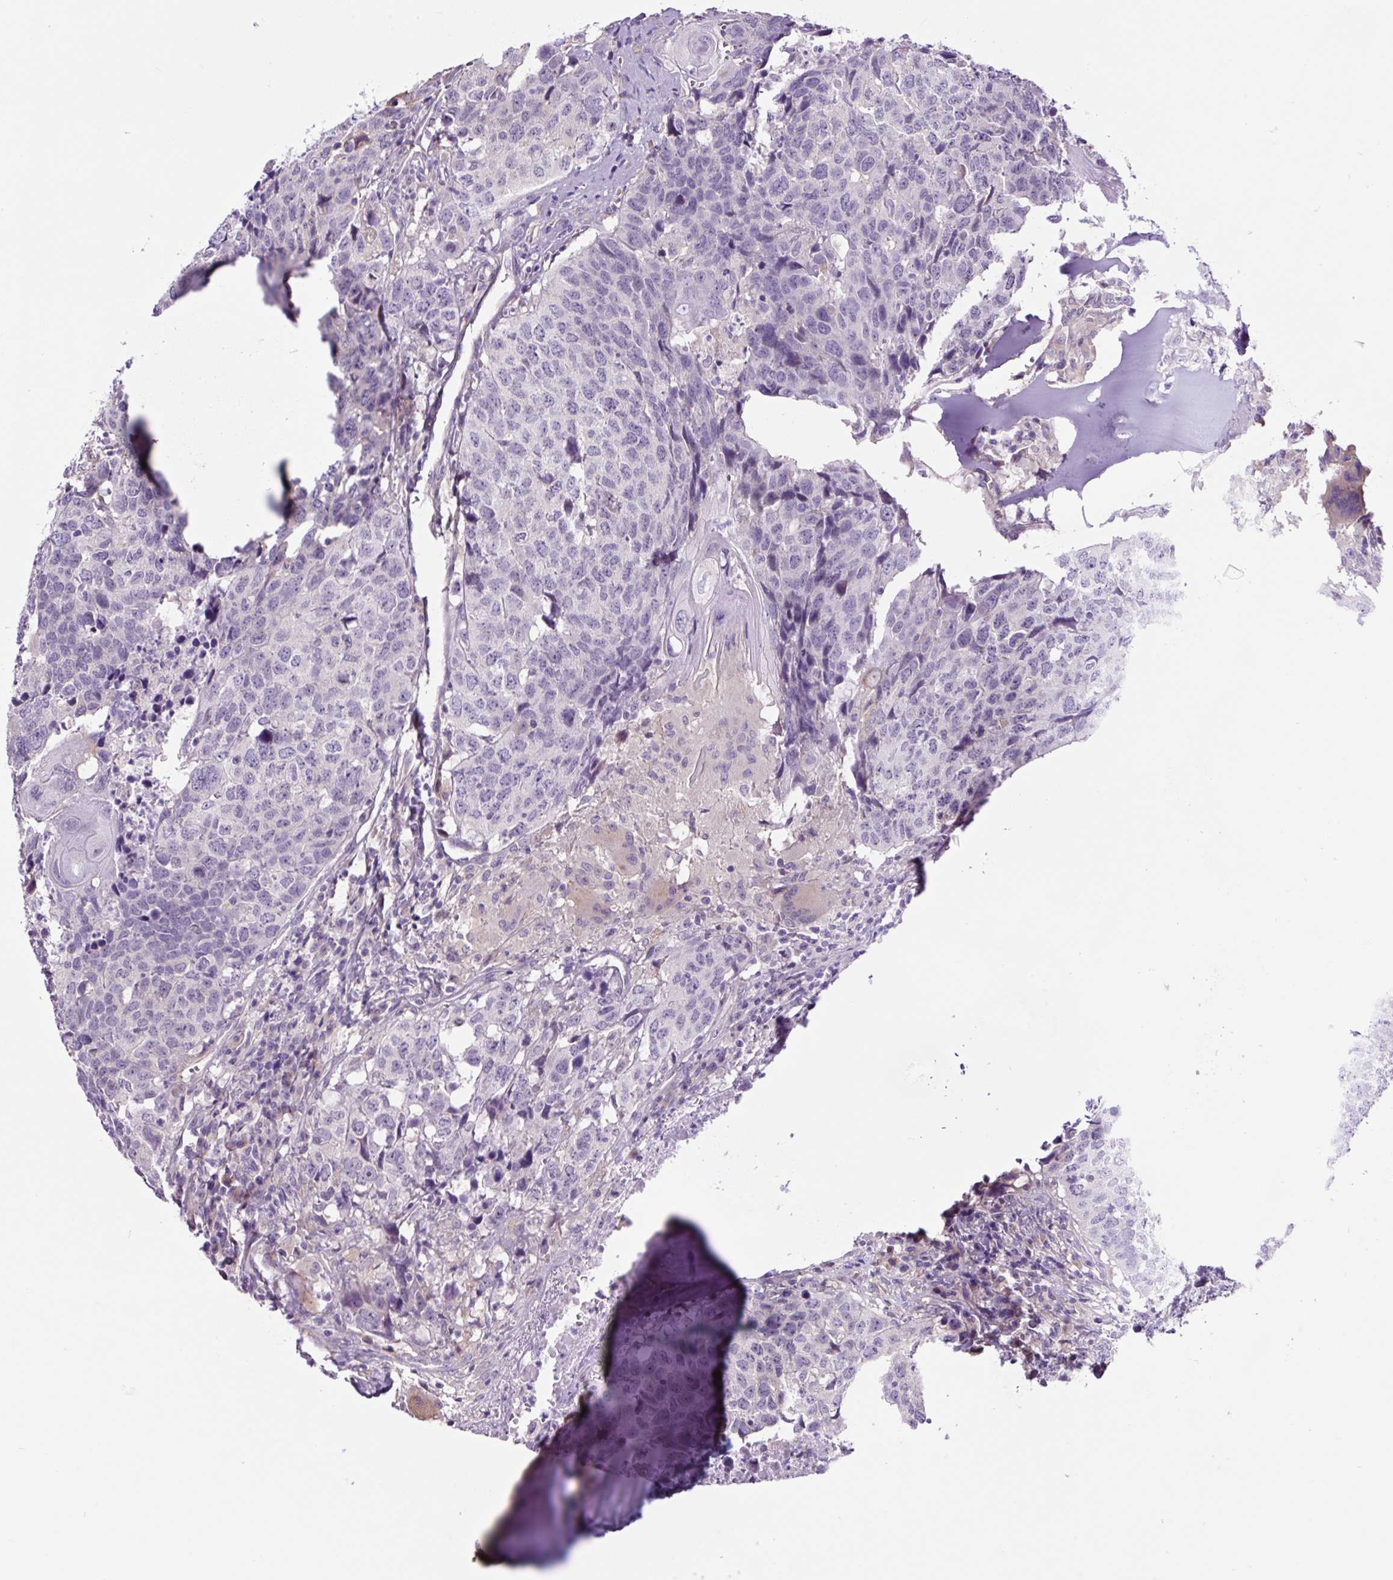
{"staining": {"intensity": "negative", "quantity": "none", "location": "none"}, "tissue": "head and neck cancer", "cell_type": "Tumor cells", "image_type": "cancer", "snomed": [{"axis": "morphology", "description": "Normal tissue, NOS"}, {"axis": "morphology", "description": "Squamous cell carcinoma, NOS"}, {"axis": "topography", "description": "Skeletal muscle"}, {"axis": "topography", "description": "Vascular tissue"}, {"axis": "topography", "description": "Peripheral nerve tissue"}, {"axis": "topography", "description": "Head-Neck"}], "caption": "Immunohistochemistry of human head and neck cancer (squamous cell carcinoma) demonstrates no expression in tumor cells.", "gene": "GORASP1", "patient": {"sex": "male", "age": 66}}